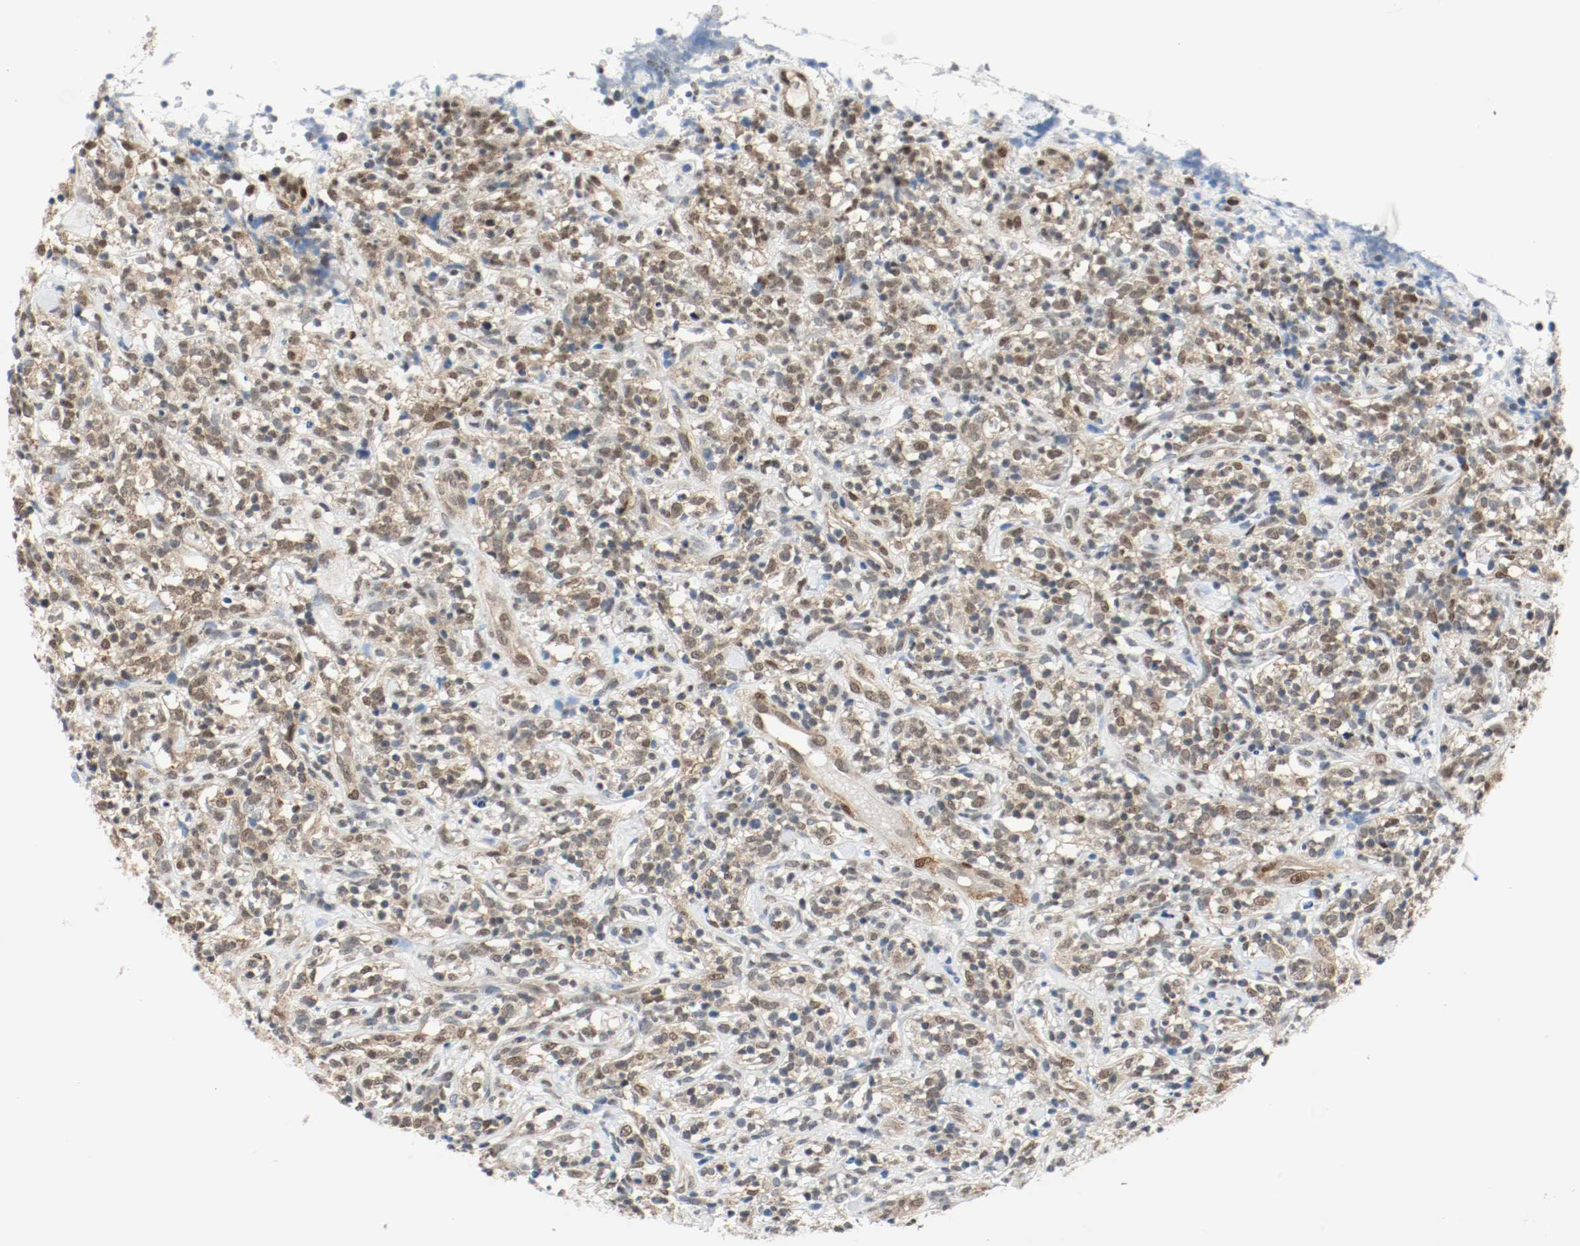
{"staining": {"intensity": "weak", "quantity": ">75%", "location": "cytoplasmic/membranous,nuclear"}, "tissue": "lymphoma", "cell_type": "Tumor cells", "image_type": "cancer", "snomed": [{"axis": "morphology", "description": "Malignant lymphoma, non-Hodgkin's type, High grade"}, {"axis": "topography", "description": "Lymph node"}], "caption": "Immunohistochemical staining of lymphoma demonstrates low levels of weak cytoplasmic/membranous and nuclear protein expression in approximately >75% of tumor cells.", "gene": "PPME1", "patient": {"sex": "female", "age": 73}}